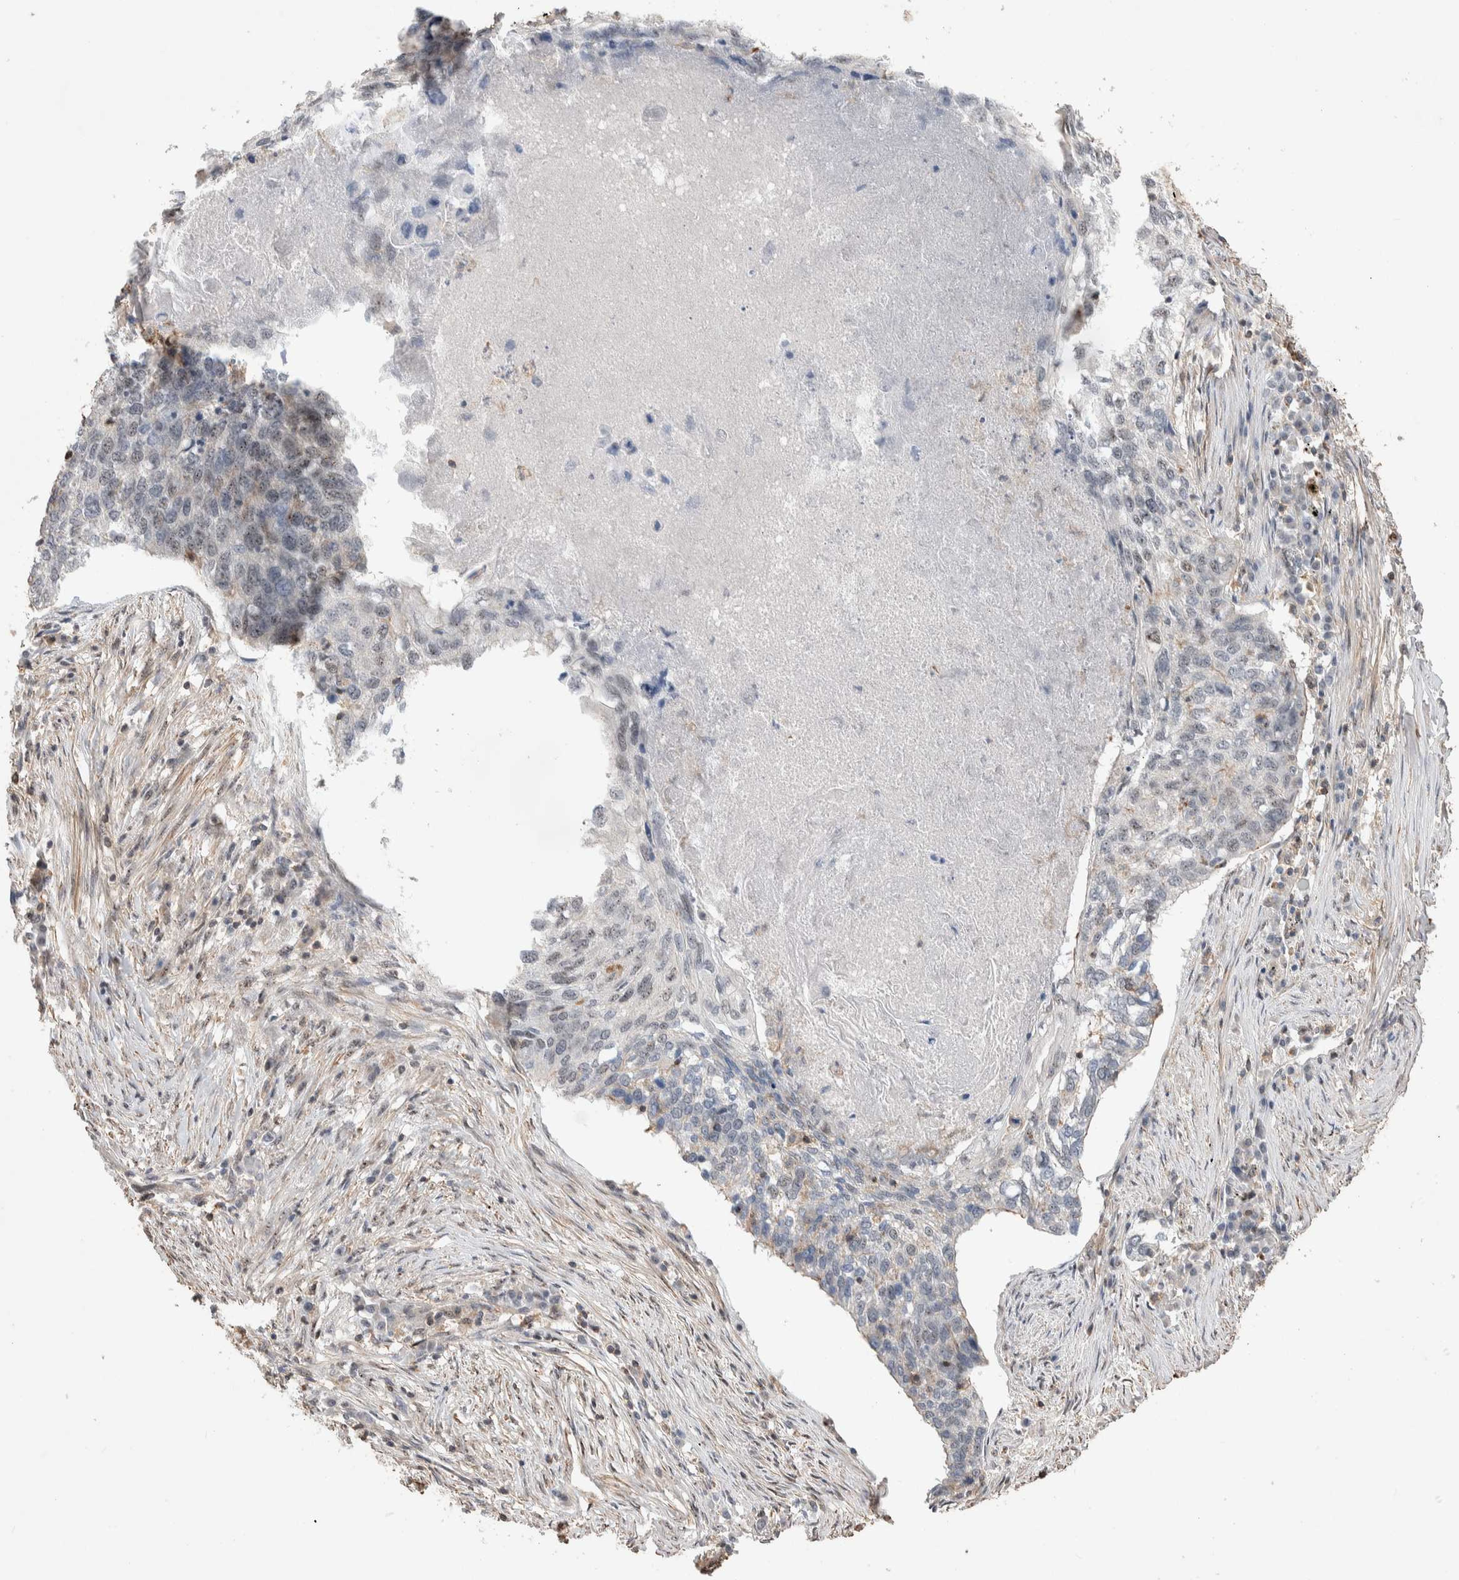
{"staining": {"intensity": "negative", "quantity": "none", "location": "none"}, "tissue": "lung cancer", "cell_type": "Tumor cells", "image_type": "cancer", "snomed": [{"axis": "morphology", "description": "Squamous cell carcinoma, NOS"}, {"axis": "topography", "description": "Lung"}], "caption": "IHC of human lung cancer (squamous cell carcinoma) reveals no positivity in tumor cells. (DAB immunohistochemistry, high magnification).", "gene": "ZNF704", "patient": {"sex": "female", "age": 63}}